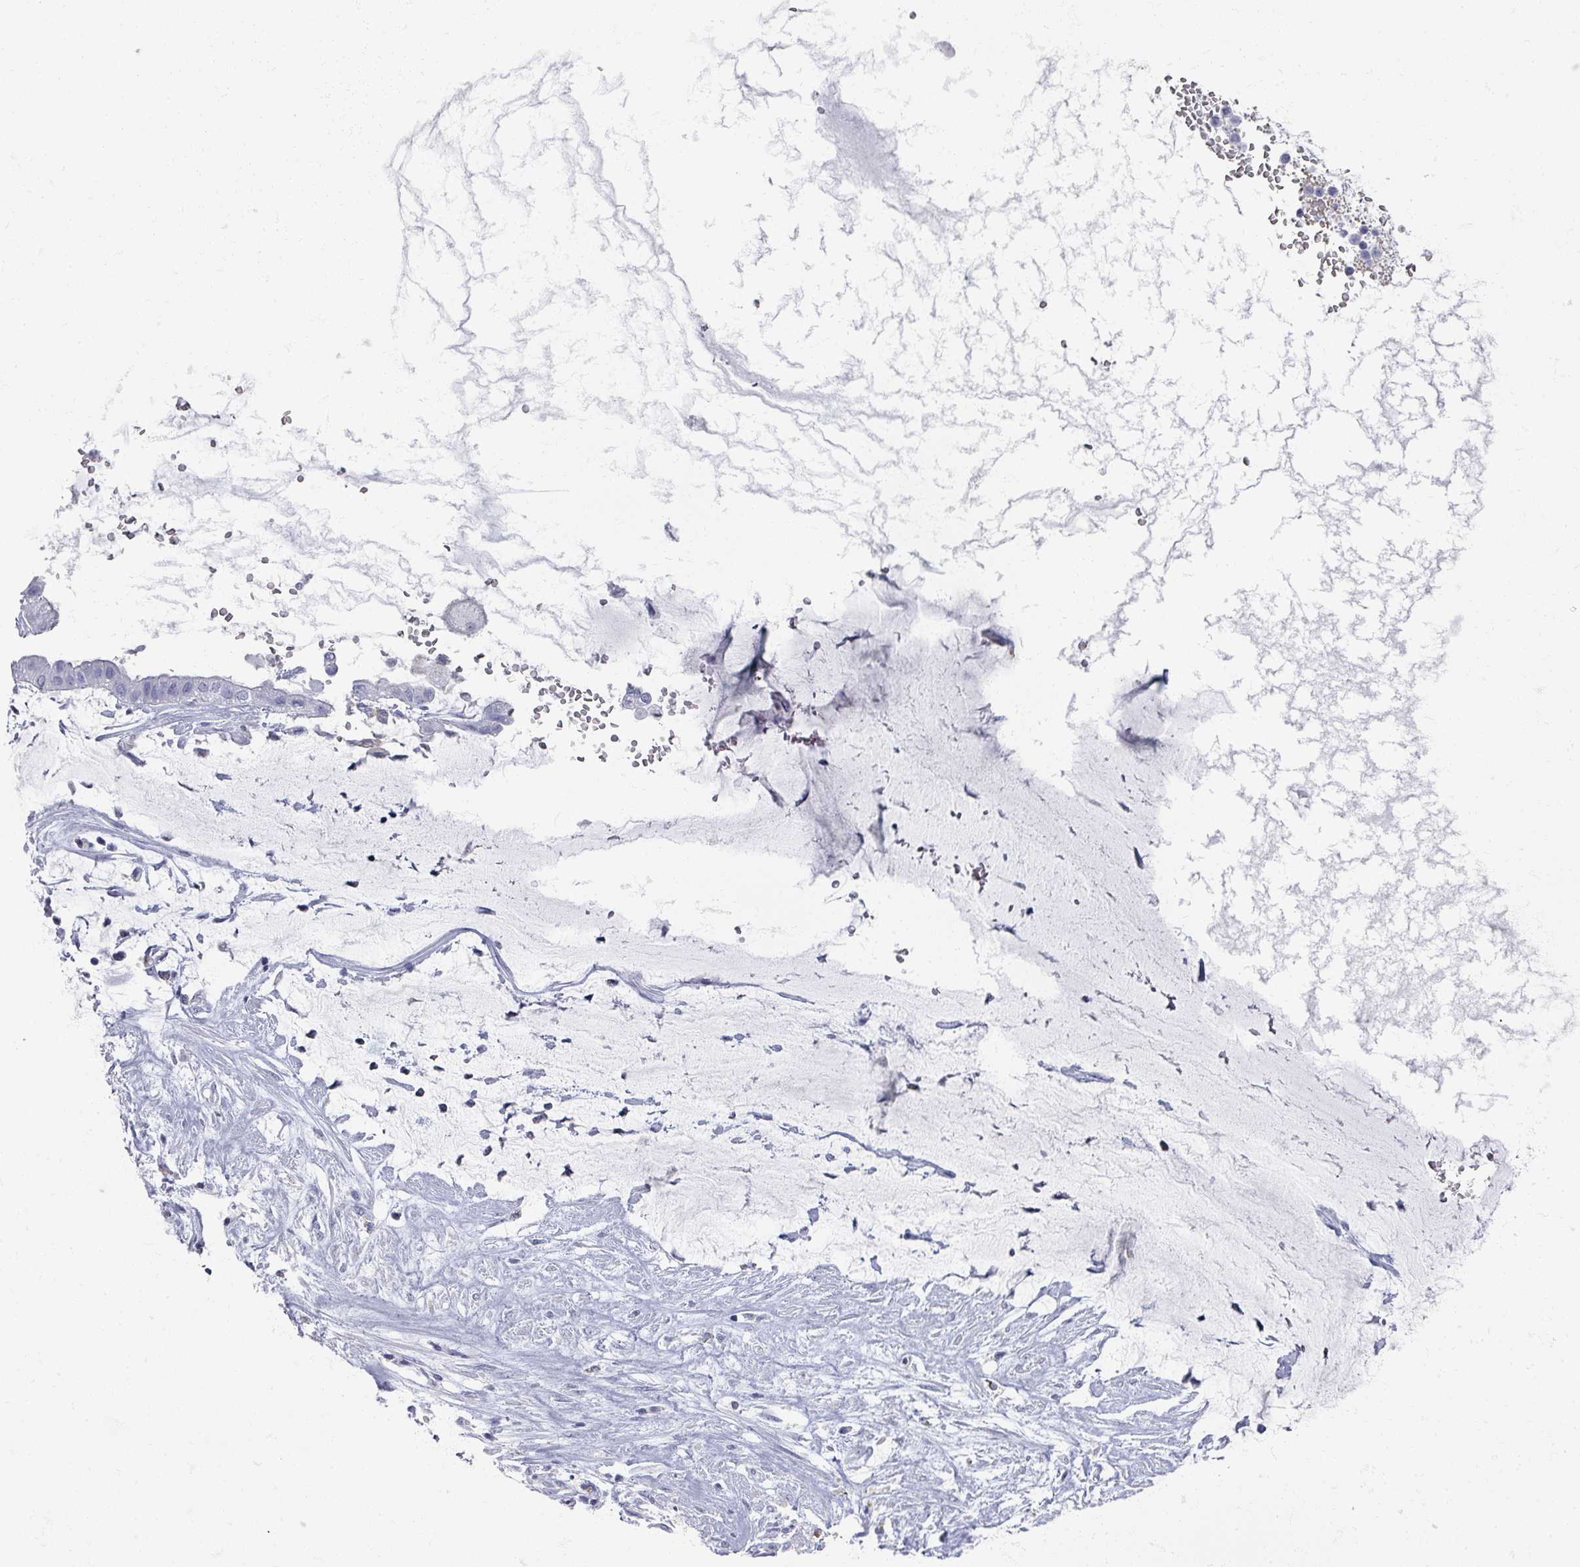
{"staining": {"intensity": "negative", "quantity": "none", "location": "none"}, "tissue": "ovarian cancer", "cell_type": "Tumor cells", "image_type": "cancer", "snomed": [{"axis": "morphology", "description": "Cystadenocarcinoma, mucinous, NOS"}, {"axis": "topography", "description": "Ovary"}], "caption": "This is an IHC image of human mucinous cystadenocarcinoma (ovarian). There is no staining in tumor cells.", "gene": "OMG", "patient": {"sex": "female", "age": 73}}